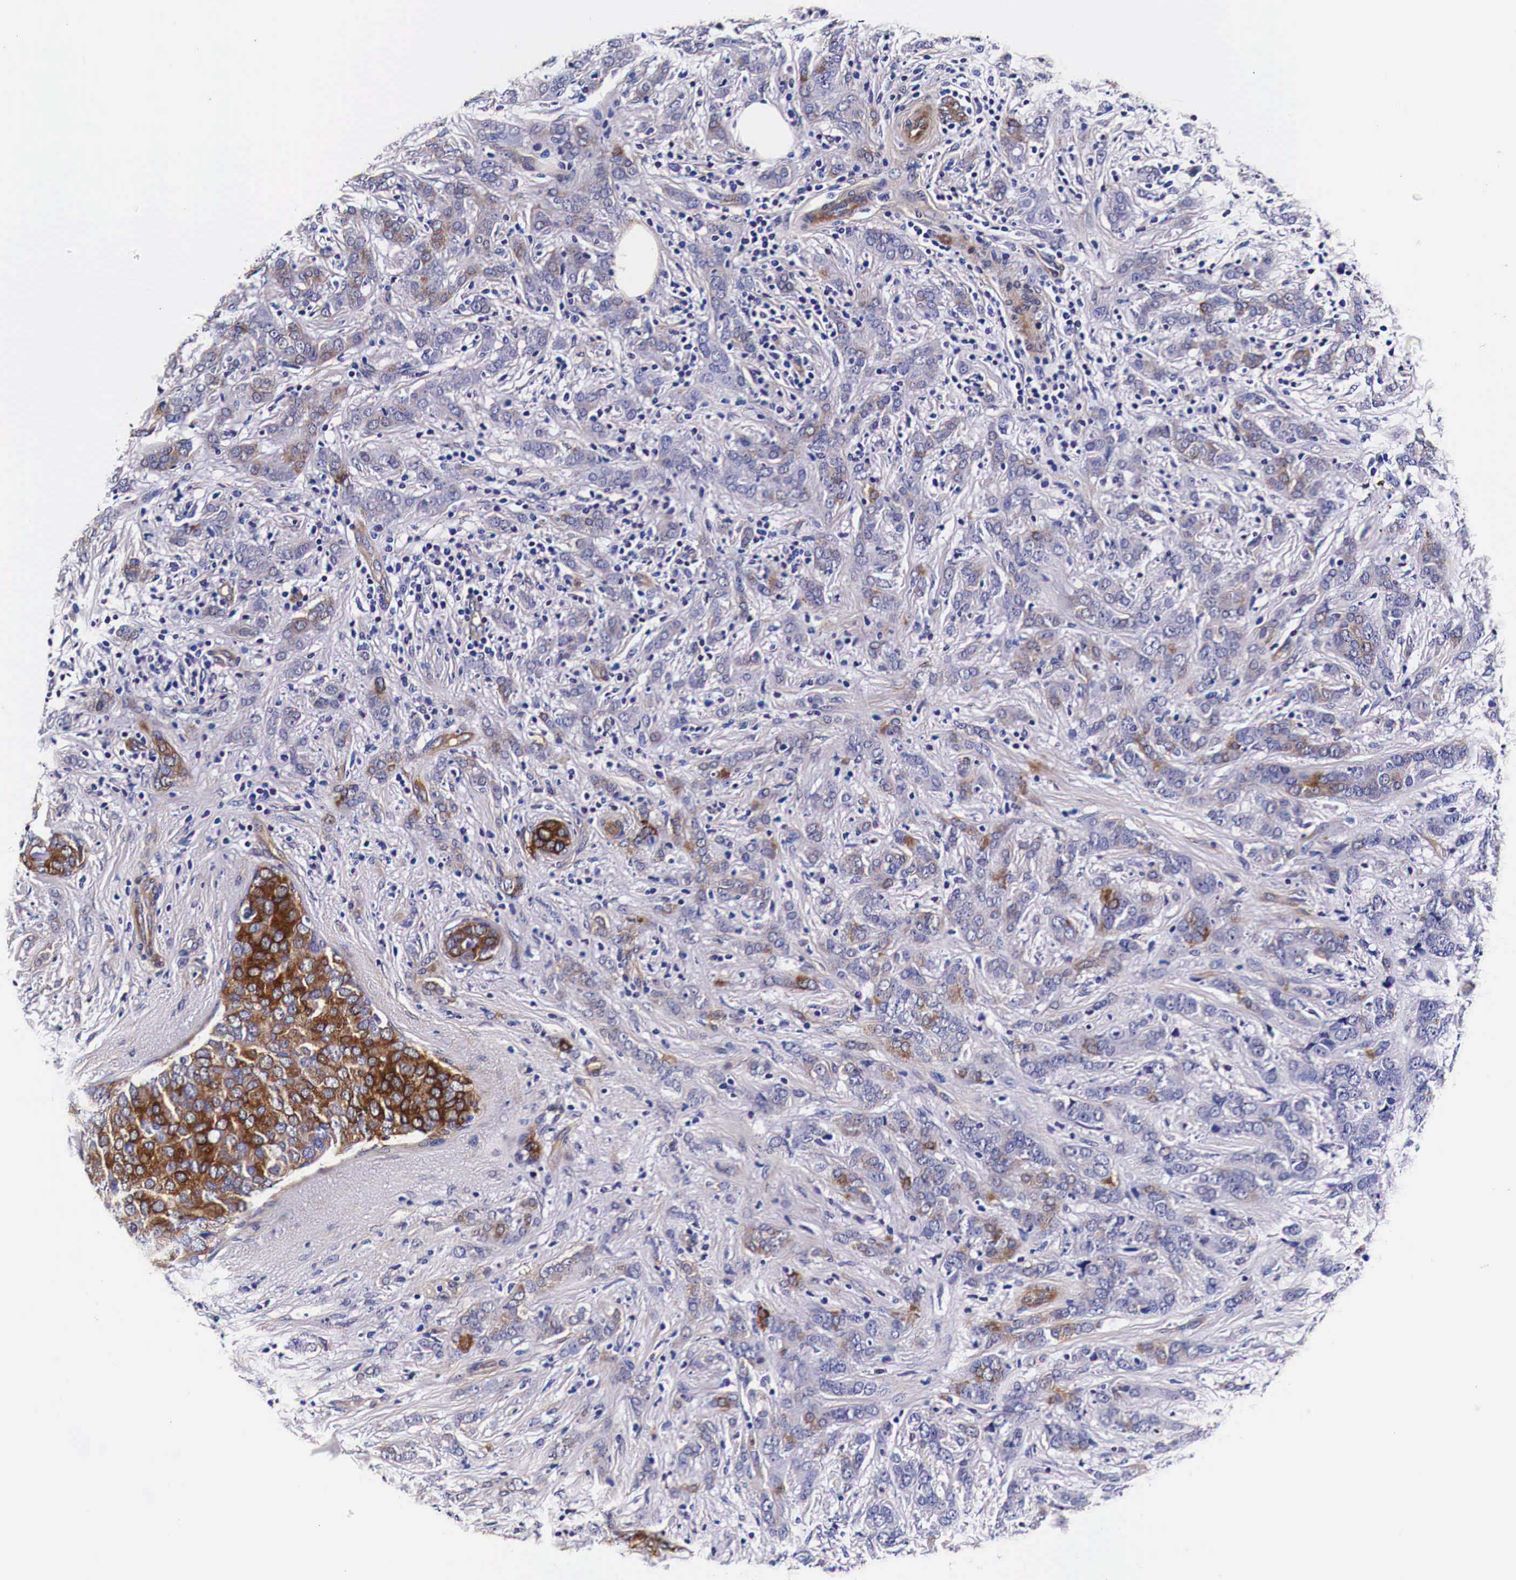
{"staining": {"intensity": "weak", "quantity": "25%-75%", "location": "cytoplasmic/membranous"}, "tissue": "breast cancer", "cell_type": "Tumor cells", "image_type": "cancer", "snomed": [{"axis": "morphology", "description": "Duct carcinoma"}, {"axis": "topography", "description": "Breast"}], "caption": "Protein staining of breast cancer (invasive ductal carcinoma) tissue reveals weak cytoplasmic/membranous positivity in approximately 25%-75% of tumor cells.", "gene": "HSPB1", "patient": {"sex": "female", "age": 53}}